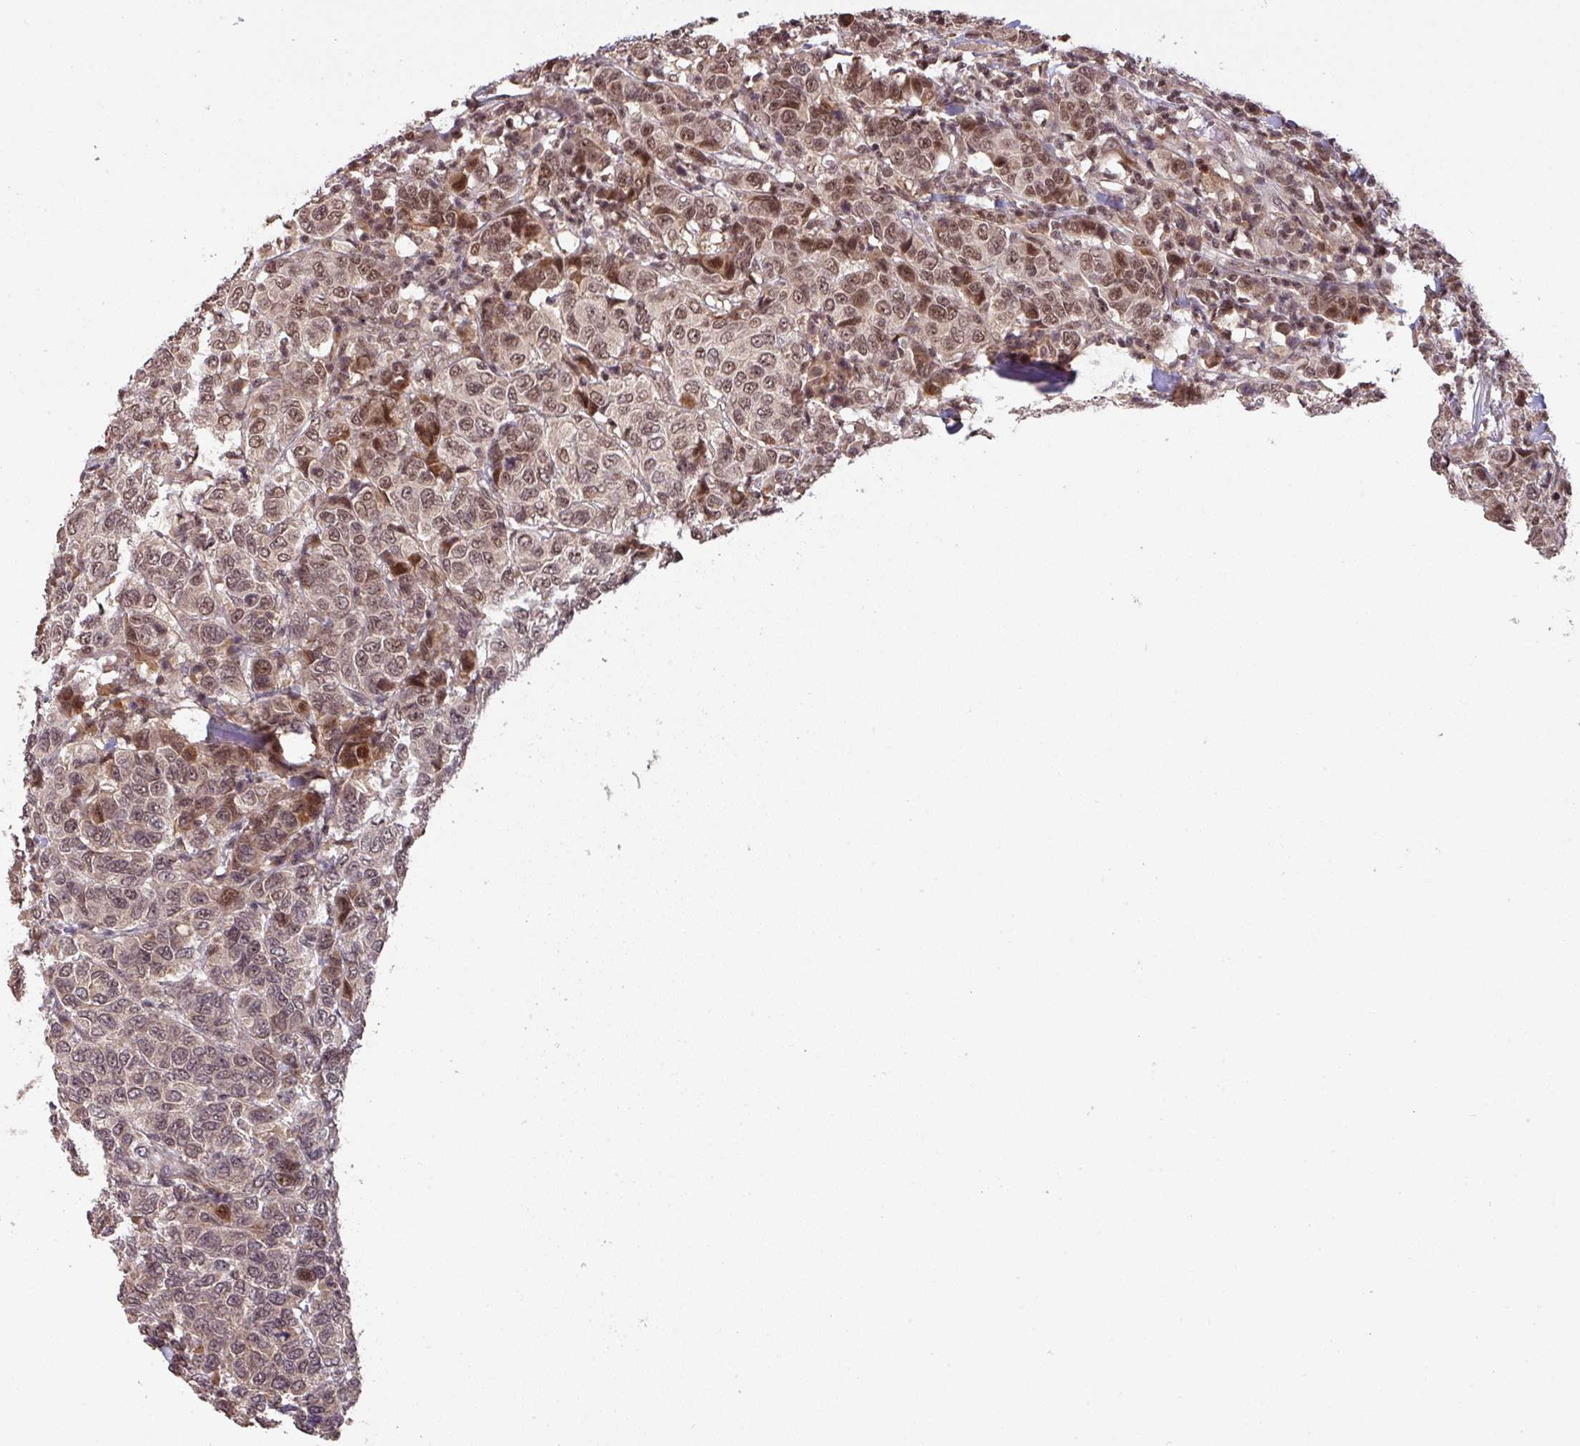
{"staining": {"intensity": "moderate", "quantity": ">75%", "location": "nuclear"}, "tissue": "breast cancer", "cell_type": "Tumor cells", "image_type": "cancer", "snomed": [{"axis": "morphology", "description": "Duct carcinoma"}, {"axis": "topography", "description": "Breast"}], "caption": "Tumor cells exhibit moderate nuclear positivity in approximately >75% of cells in breast intraductal carcinoma.", "gene": "ZBTB14", "patient": {"sex": "female", "age": 55}}